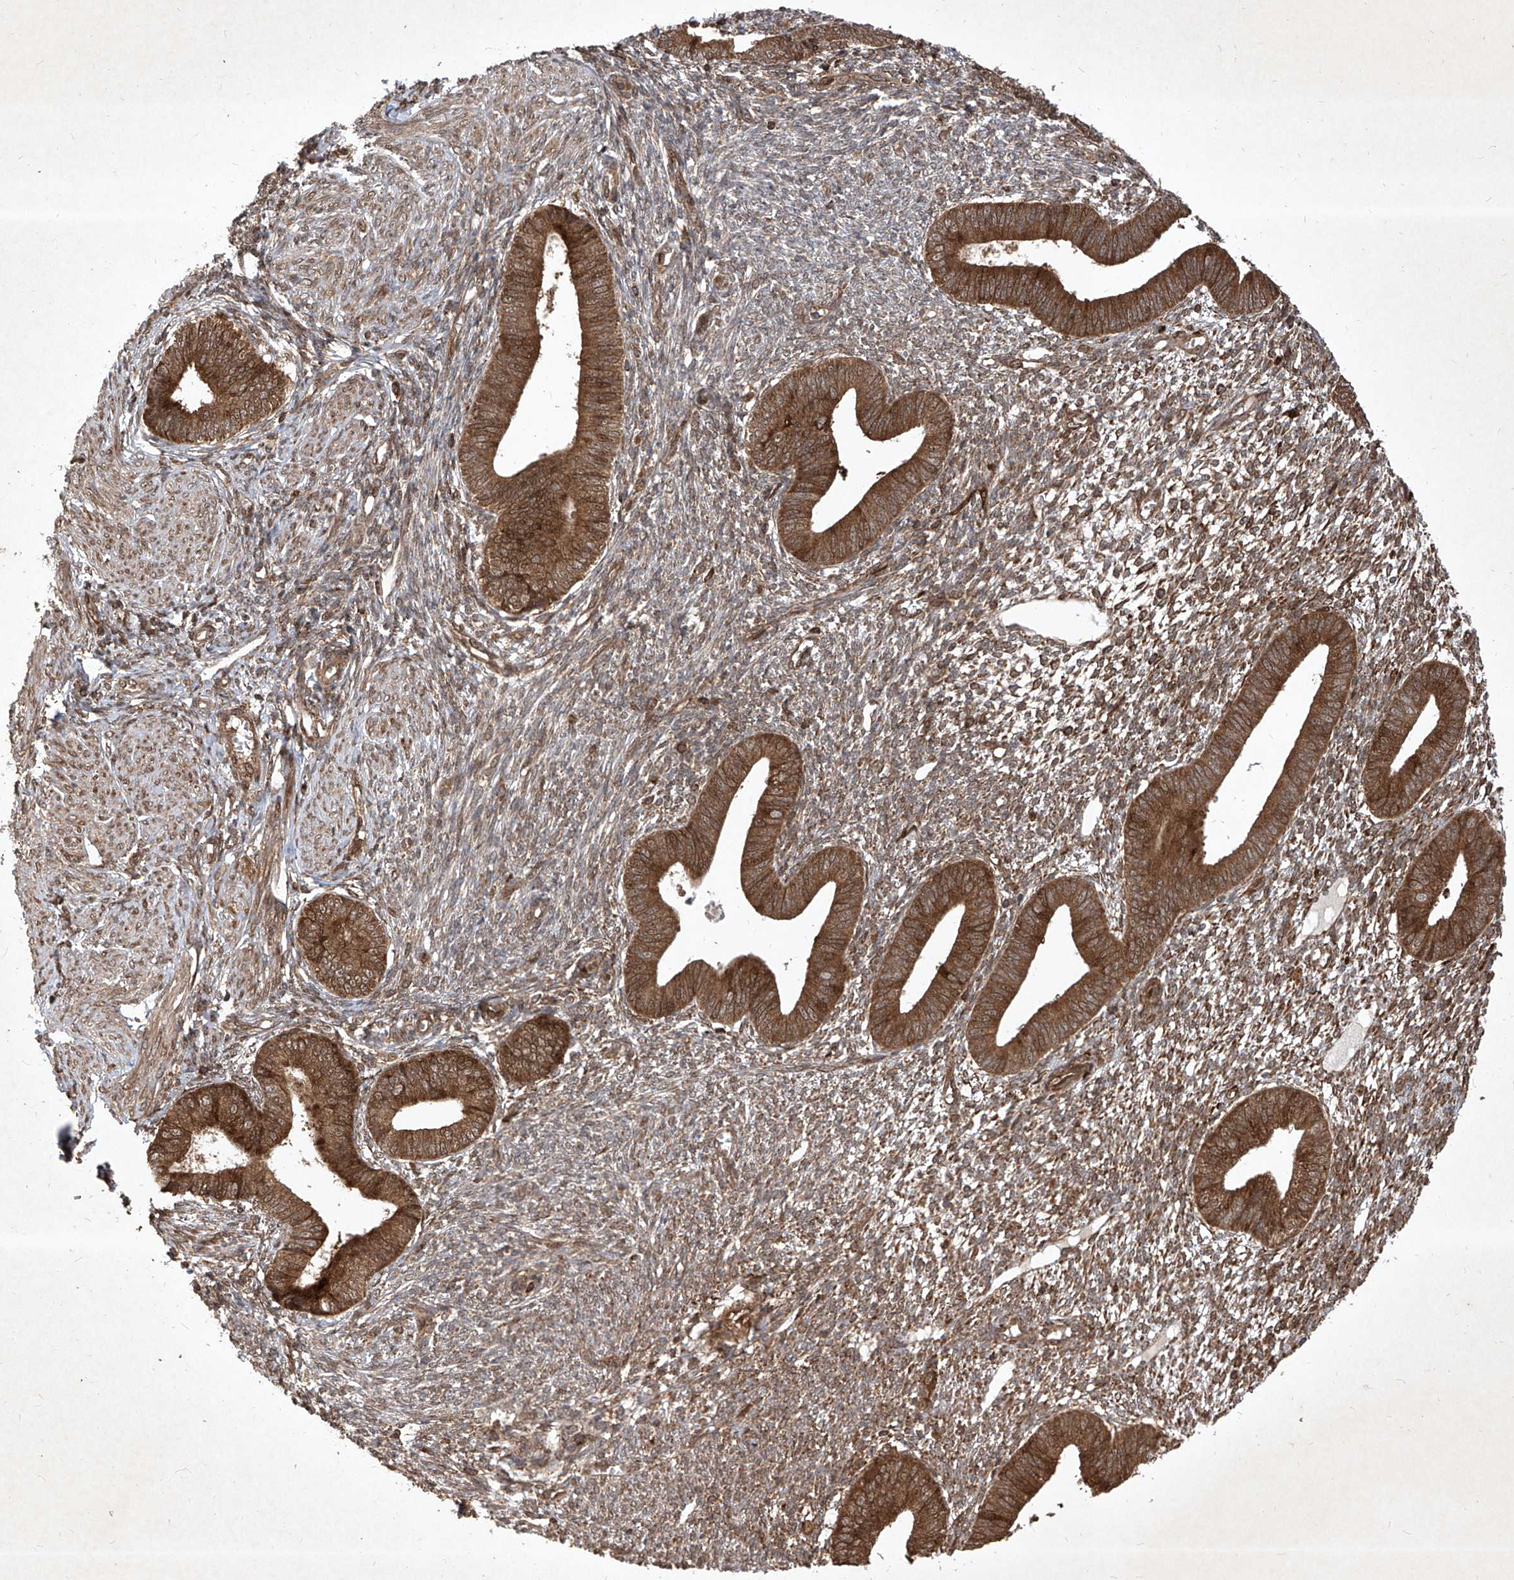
{"staining": {"intensity": "moderate", "quantity": ">75%", "location": "cytoplasmic/membranous"}, "tissue": "endometrium", "cell_type": "Cells in endometrial stroma", "image_type": "normal", "snomed": [{"axis": "morphology", "description": "Normal tissue, NOS"}, {"axis": "topography", "description": "Endometrium"}], "caption": "Human endometrium stained with a brown dye exhibits moderate cytoplasmic/membranous positive staining in about >75% of cells in endometrial stroma.", "gene": "MAGED2", "patient": {"sex": "female", "age": 46}}